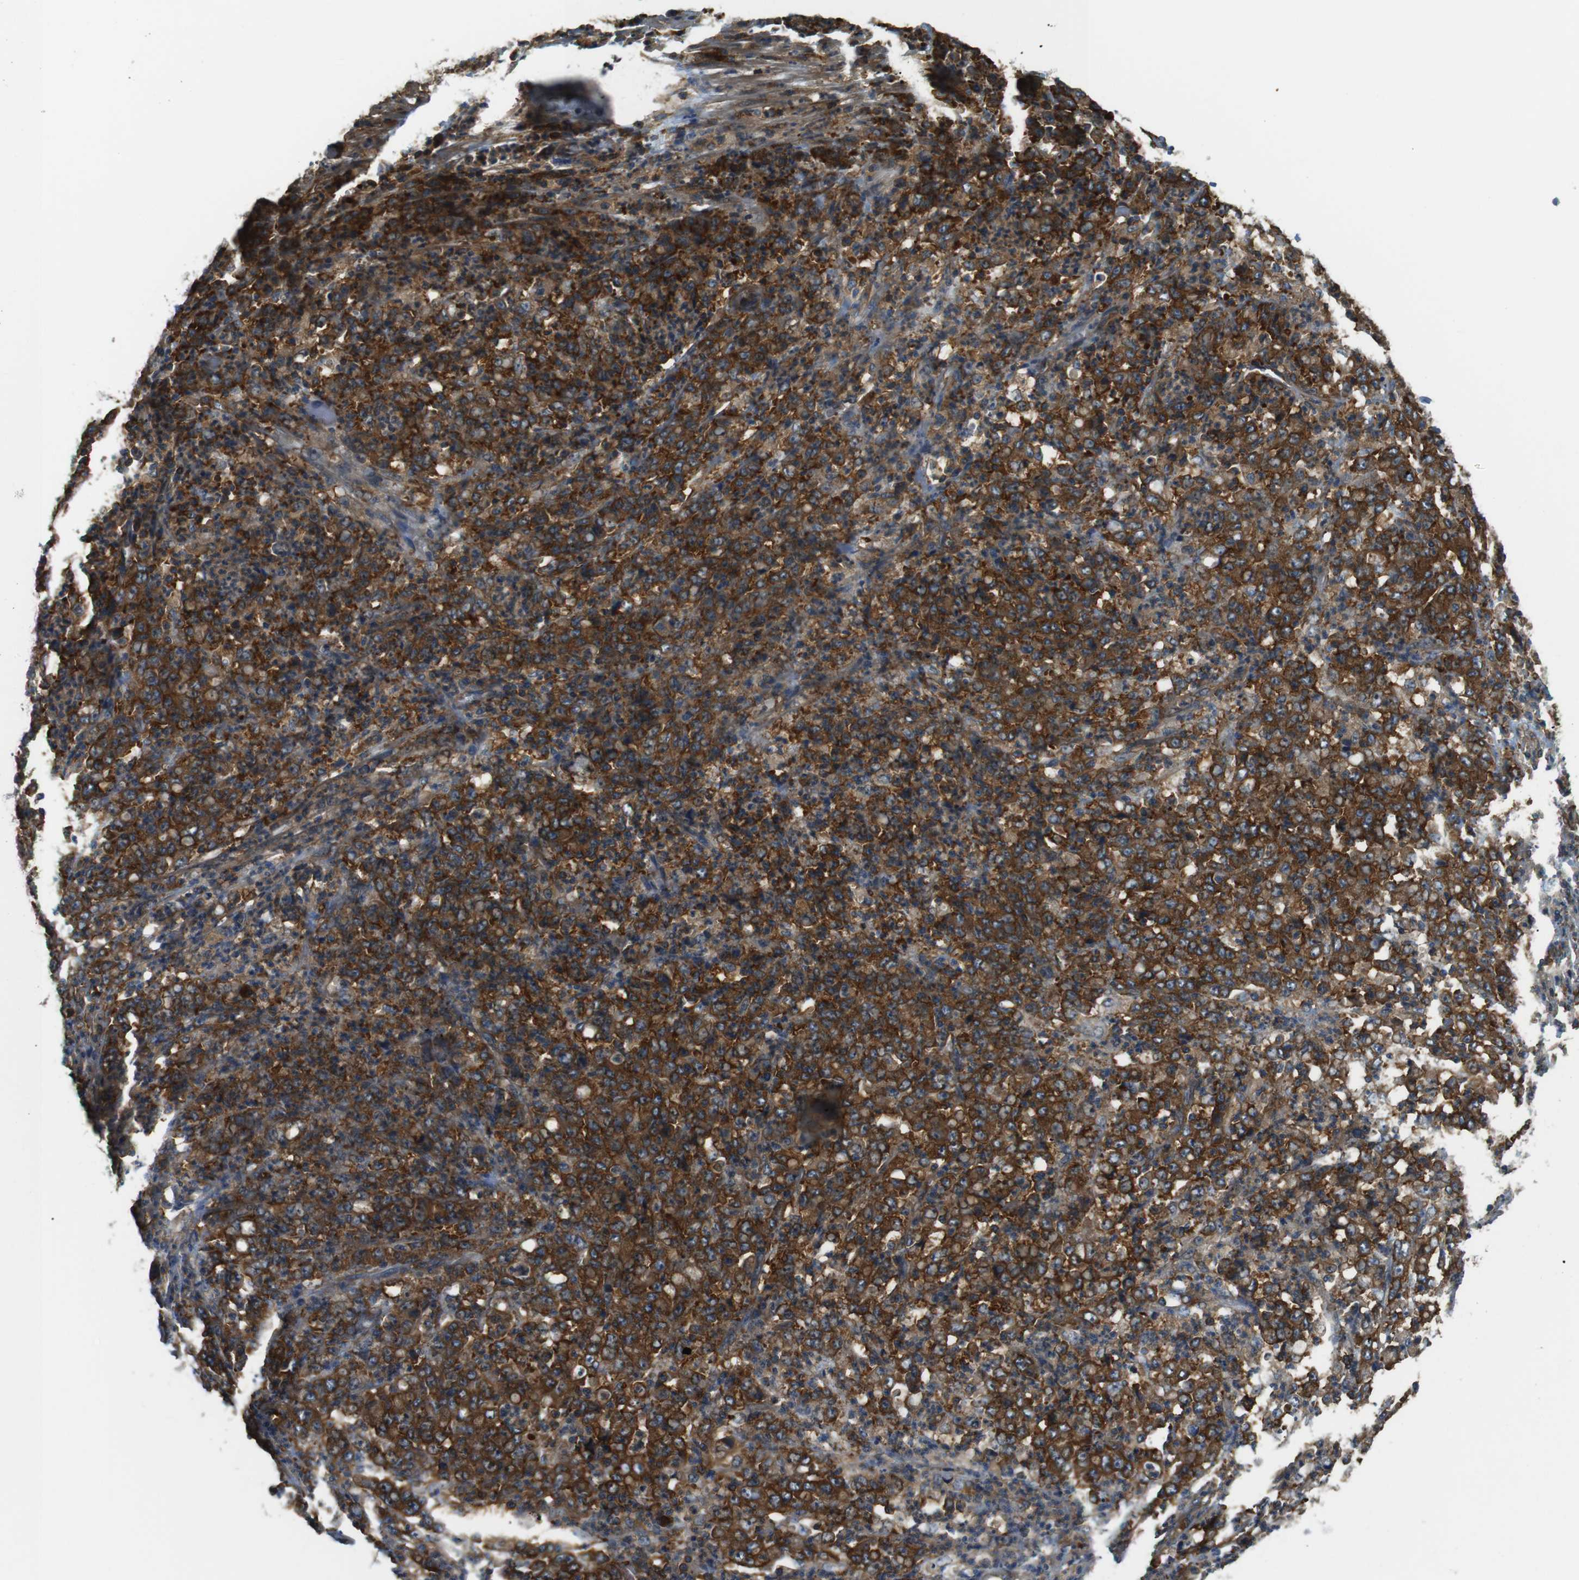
{"staining": {"intensity": "strong", "quantity": ">75%", "location": "cytoplasmic/membranous"}, "tissue": "stomach cancer", "cell_type": "Tumor cells", "image_type": "cancer", "snomed": [{"axis": "morphology", "description": "Adenocarcinoma, NOS"}, {"axis": "topography", "description": "Stomach, lower"}], "caption": "Stomach cancer (adenocarcinoma) stained for a protein (brown) displays strong cytoplasmic/membranous positive staining in about >75% of tumor cells.", "gene": "TSC1", "patient": {"sex": "female", "age": 71}}